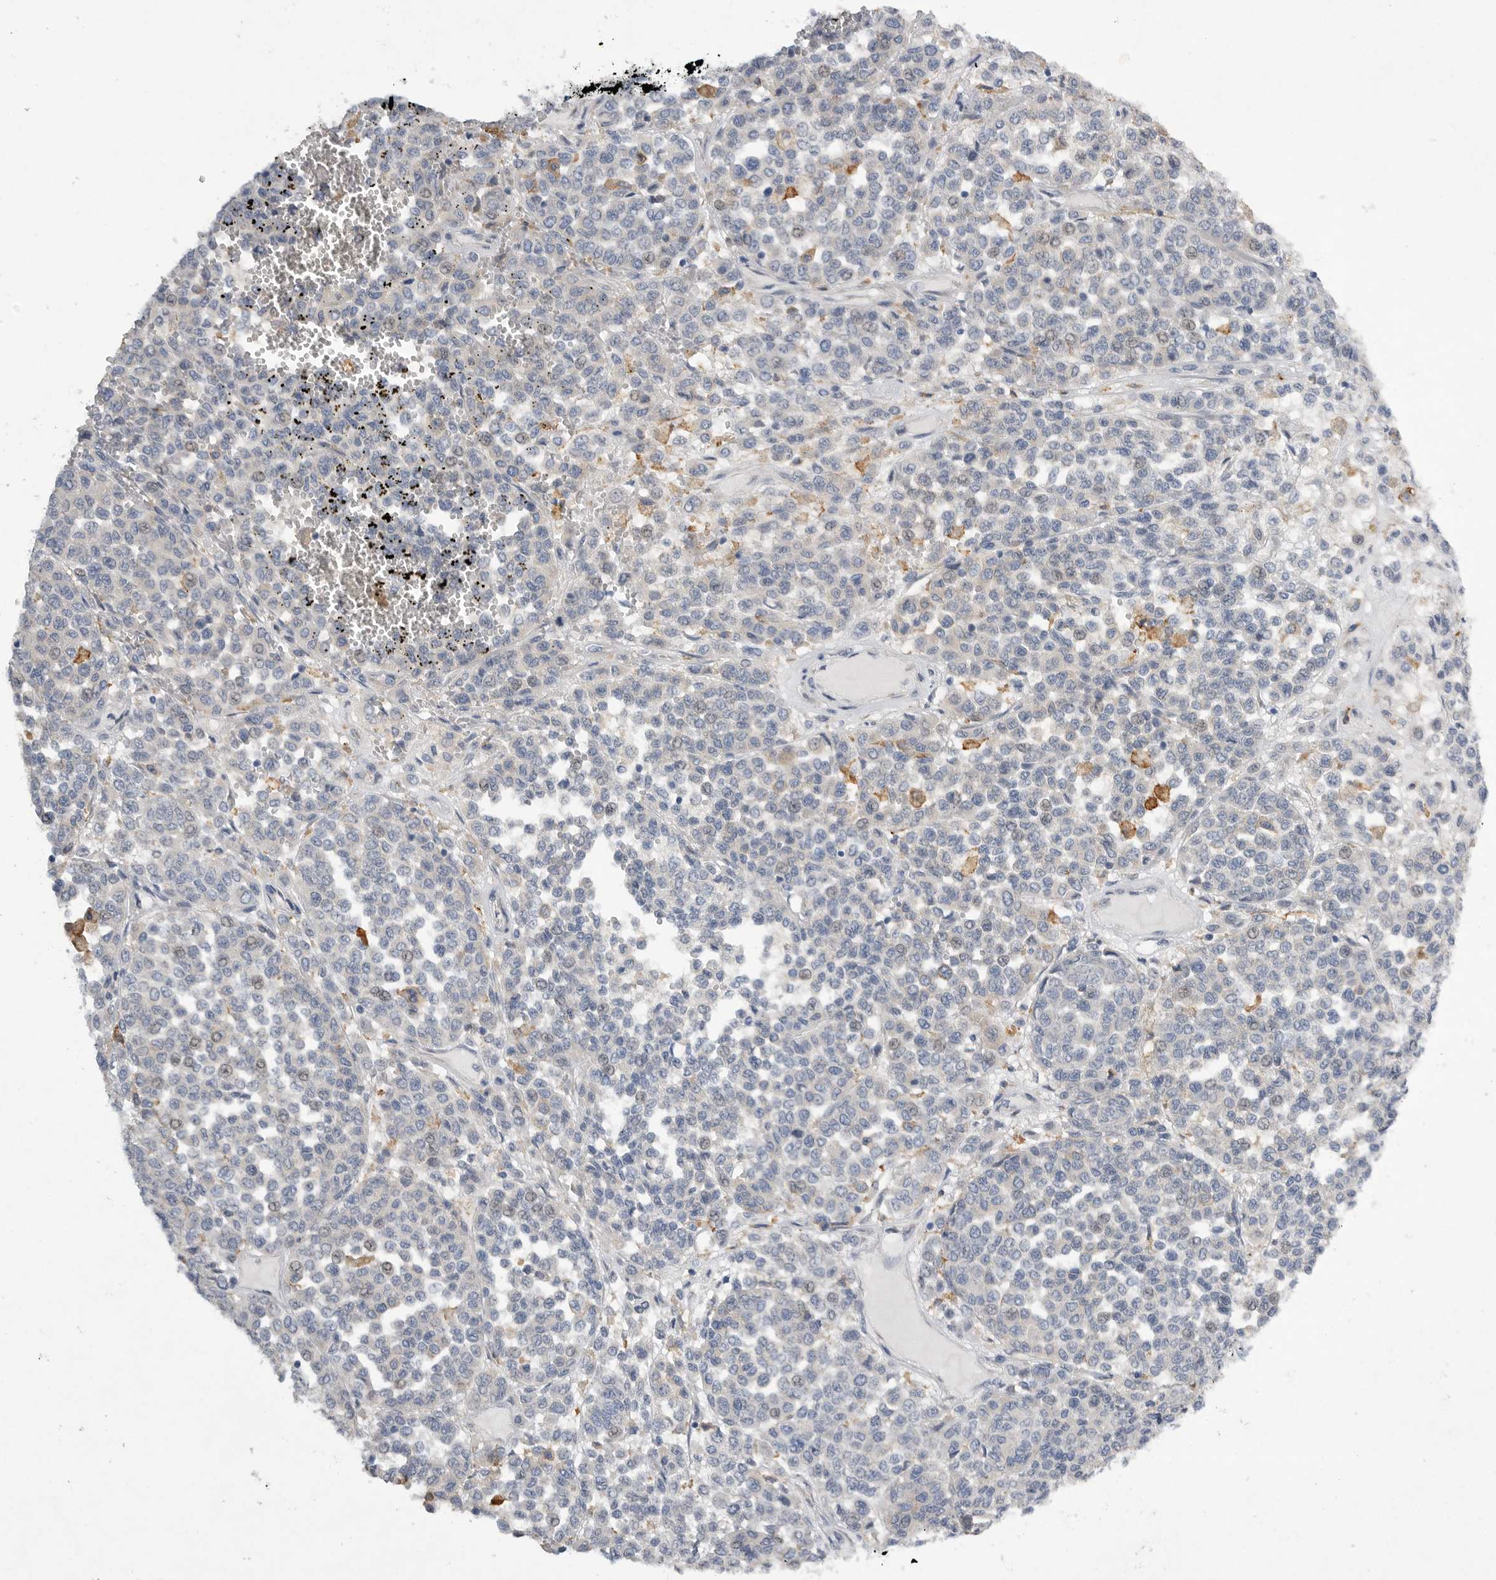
{"staining": {"intensity": "negative", "quantity": "none", "location": "none"}, "tissue": "melanoma", "cell_type": "Tumor cells", "image_type": "cancer", "snomed": [{"axis": "morphology", "description": "Malignant melanoma, Metastatic site"}, {"axis": "topography", "description": "Pancreas"}], "caption": "The image displays no significant positivity in tumor cells of malignant melanoma (metastatic site).", "gene": "EDEM3", "patient": {"sex": "female", "age": 30}}